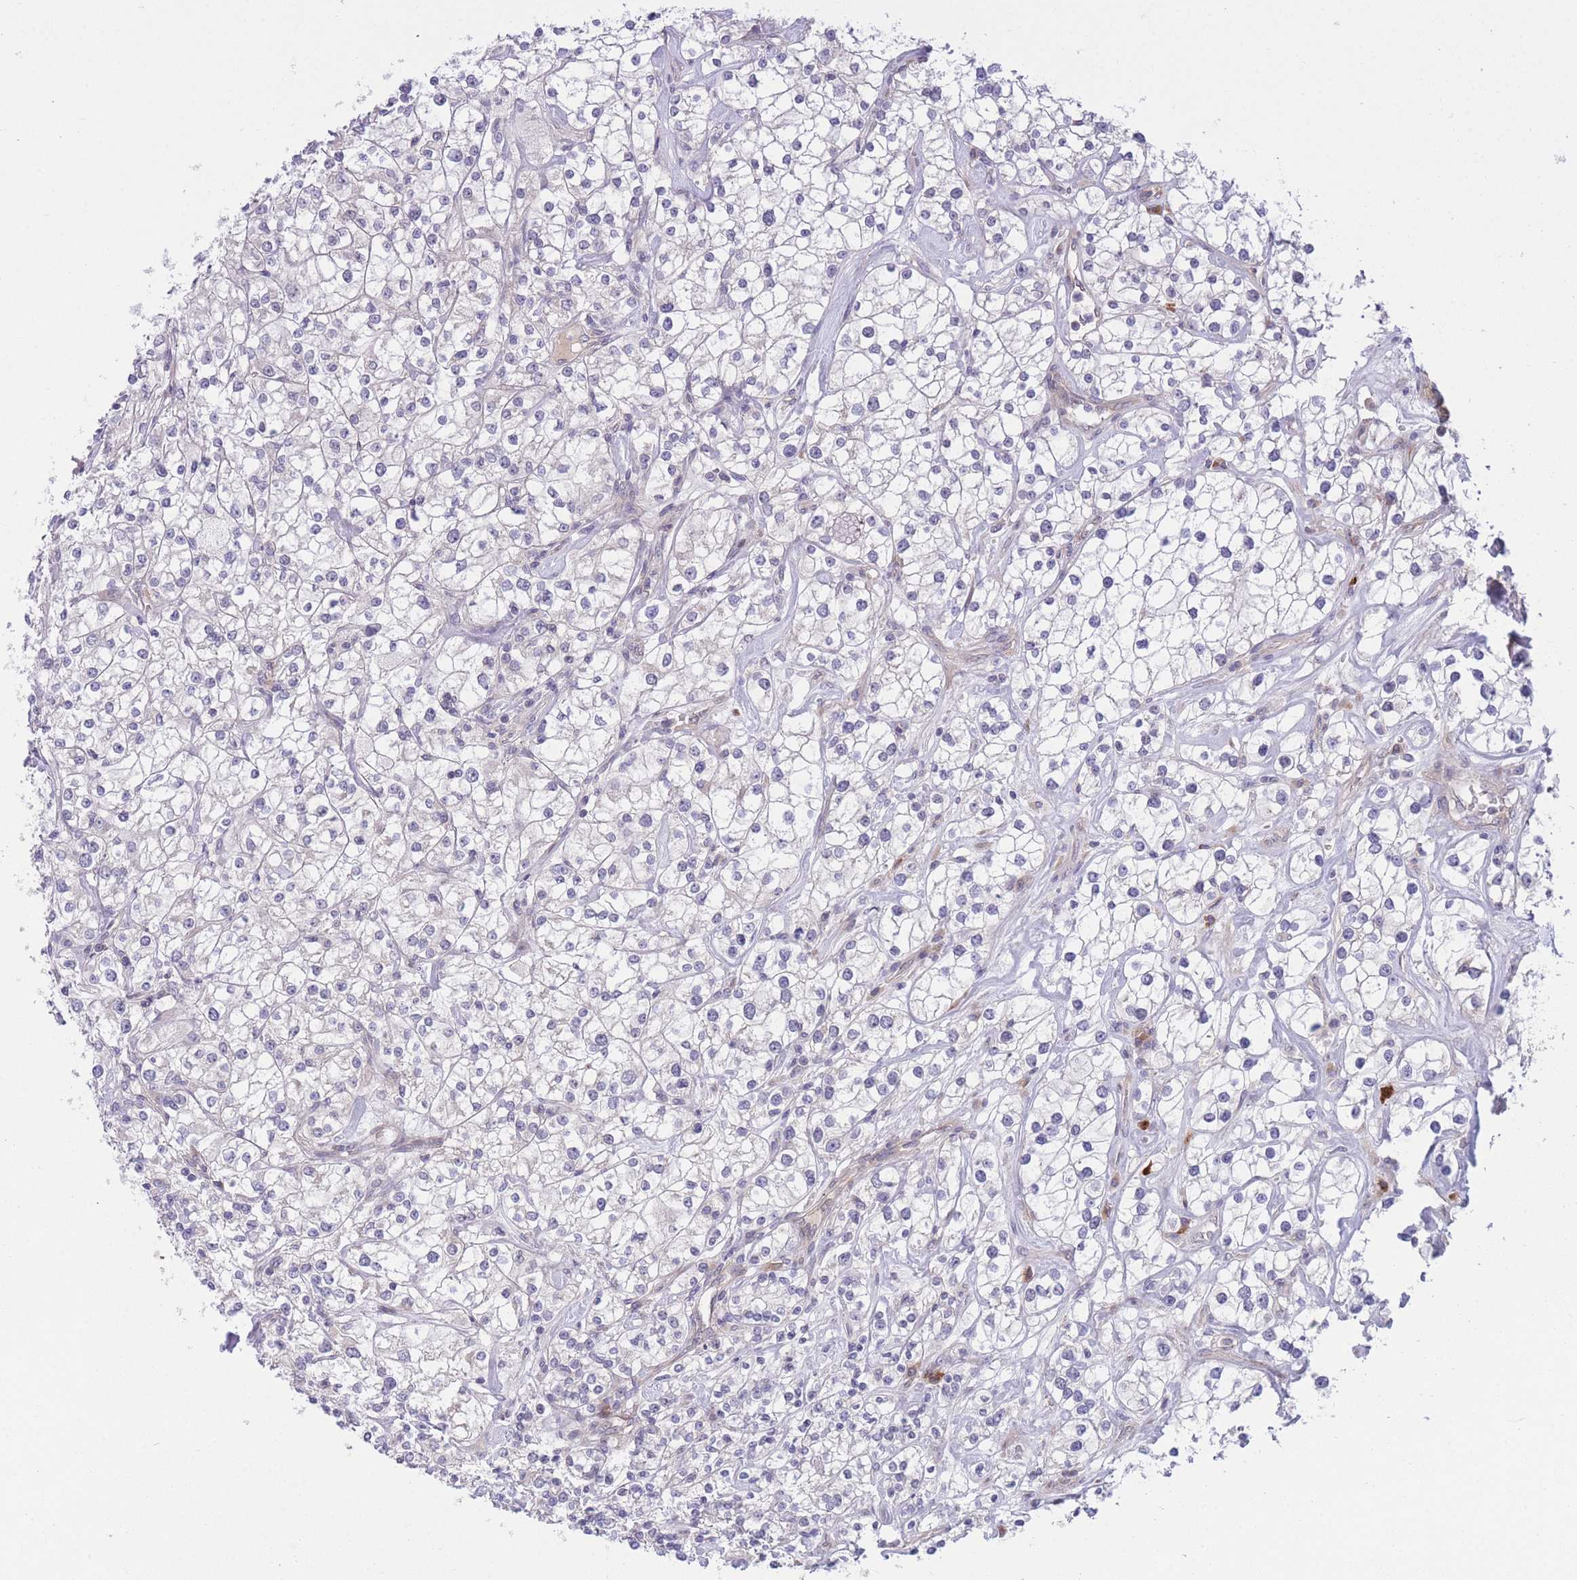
{"staining": {"intensity": "negative", "quantity": "none", "location": "none"}, "tissue": "renal cancer", "cell_type": "Tumor cells", "image_type": "cancer", "snomed": [{"axis": "morphology", "description": "Adenocarcinoma, NOS"}, {"axis": "topography", "description": "Kidney"}], "caption": "The photomicrograph shows no significant staining in tumor cells of renal cancer. (Brightfield microscopy of DAB immunohistochemistry (IHC) at high magnification).", "gene": "CDC25B", "patient": {"sex": "male", "age": 77}}